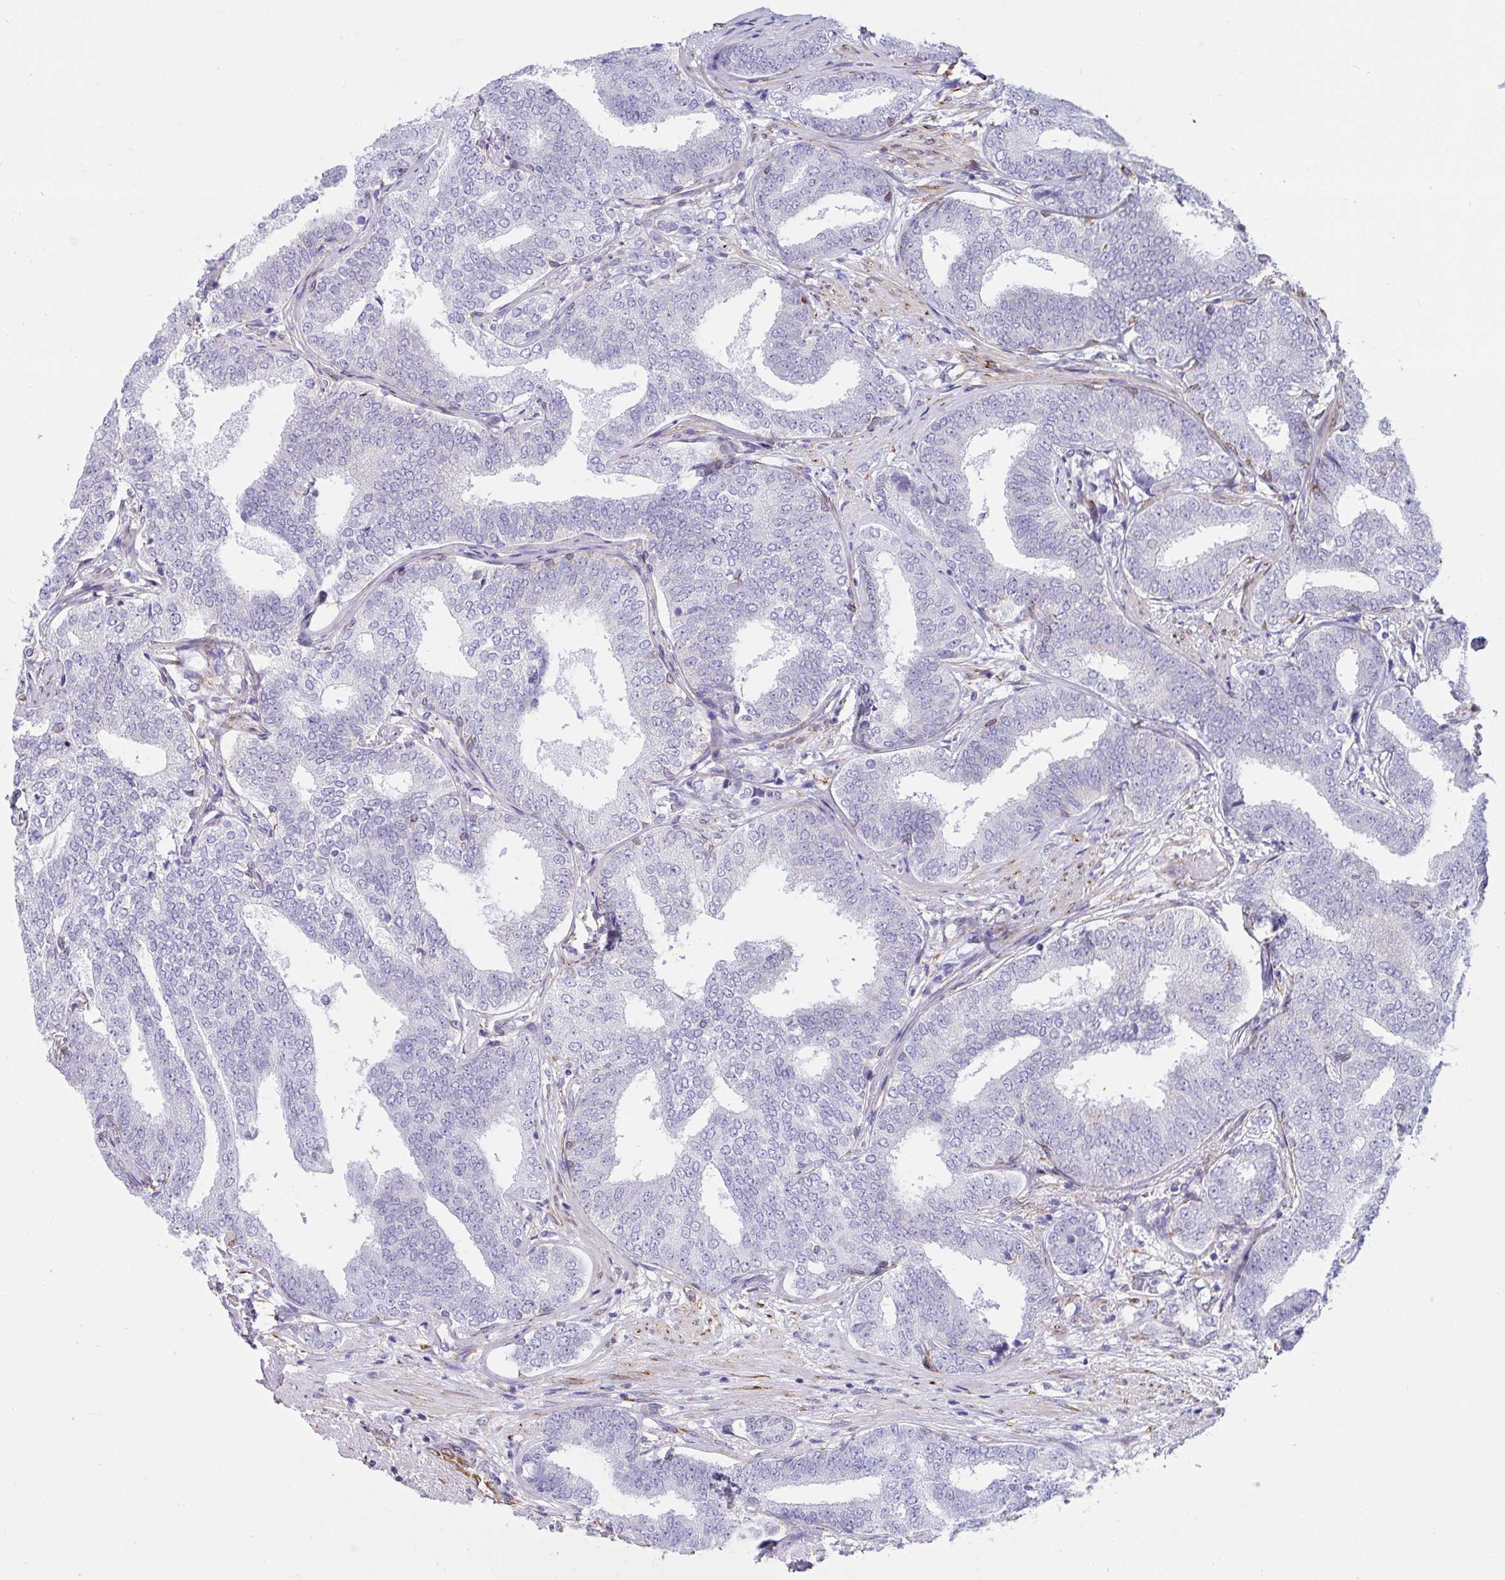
{"staining": {"intensity": "negative", "quantity": "none", "location": "none"}, "tissue": "prostate cancer", "cell_type": "Tumor cells", "image_type": "cancer", "snomed": [{"axis": "morphology", "description": "Adenocarcinoma, High grade"}, {"axis": "topography", "description": "Prostate"}], "caption": "Prostate cancer (high-grade adenocarcinoma) stained for a protein using immunohistochemistry reveals no staining tumor cells.", "gene": "ASPH", "patient": {"sex": "male", "age": 72}}